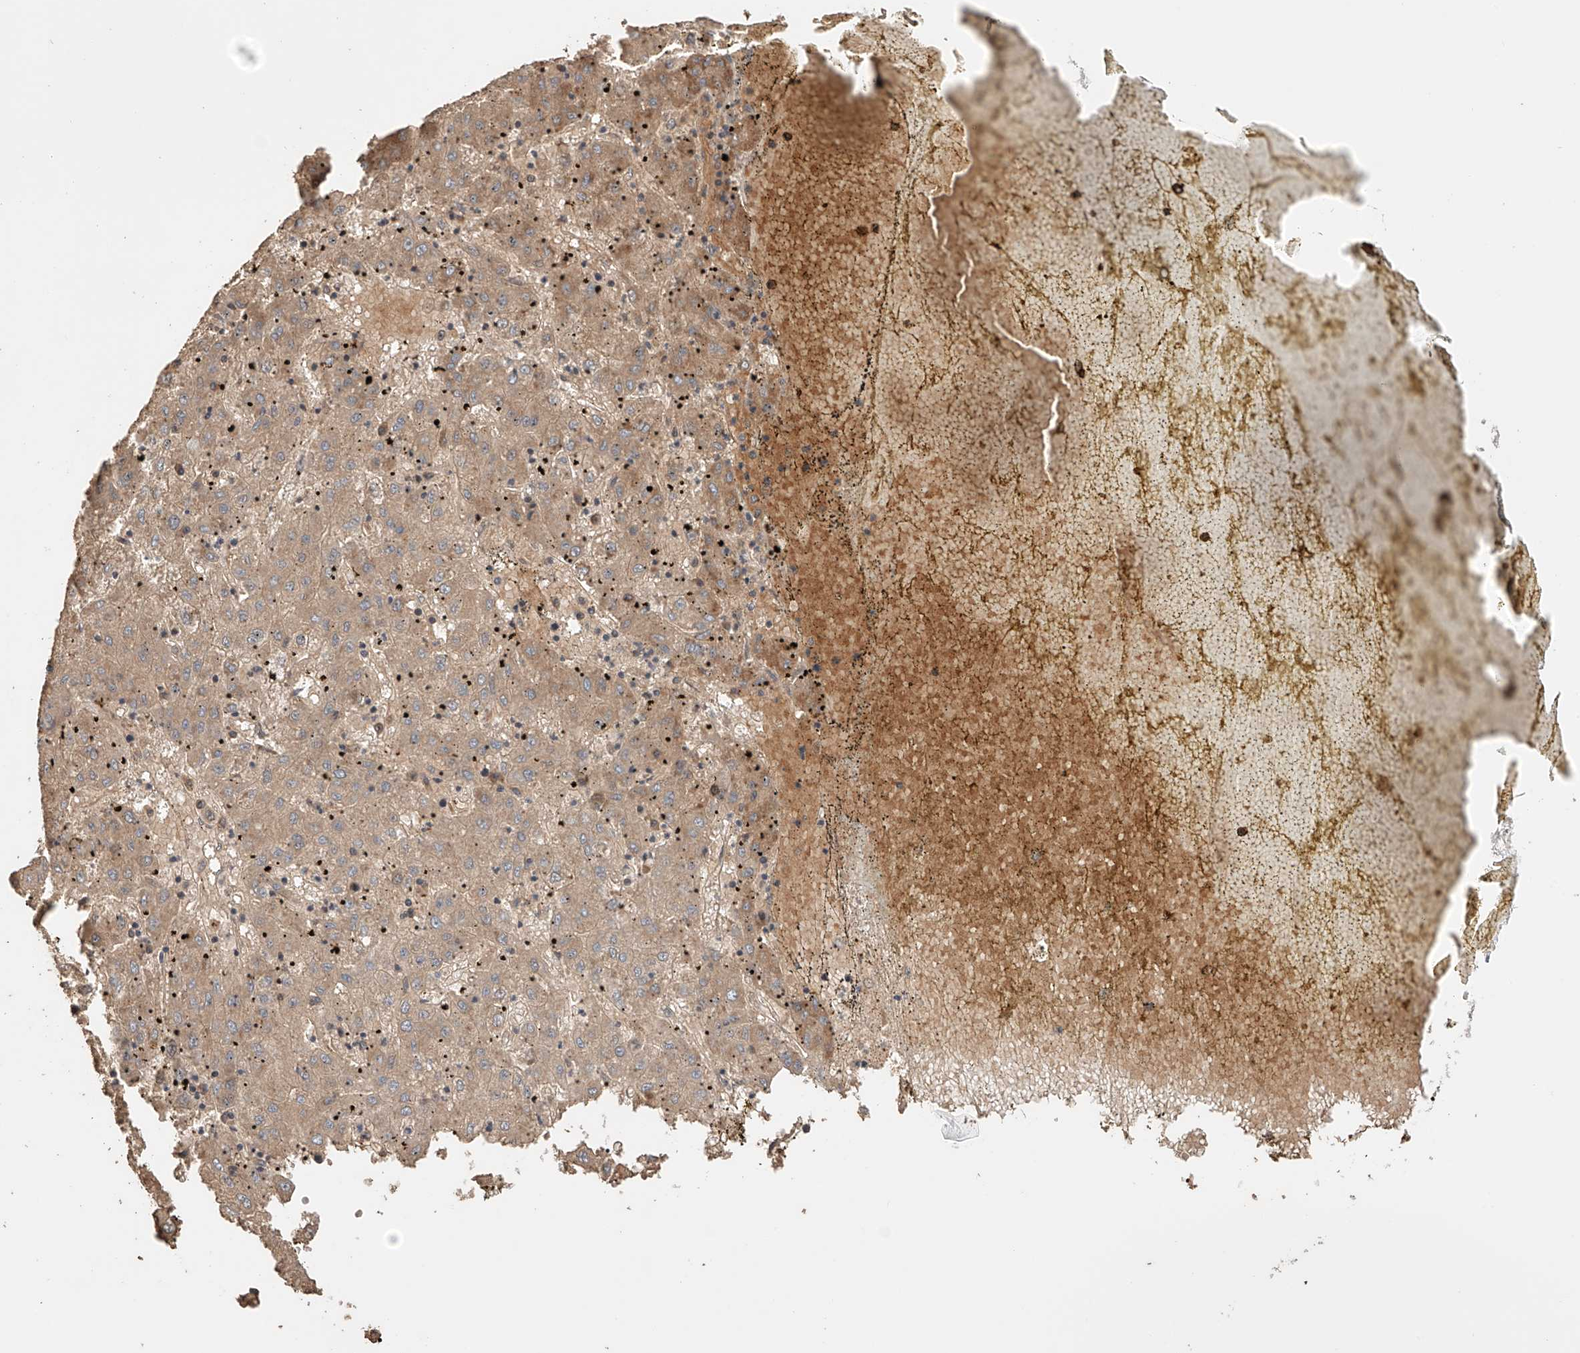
{"staining": {"intensity": "weak", "quantity": ">75%", "location": "cytoplasmic/membranous"}, "tissue": "liver cancer", "cell_type": "Tumor cells", "image_type": "cancer", "snomed": [{"axis": "morphology", "description": "Carcinoma, Hepatocellular, NOS"}, {"axis": "topography", "description": "Liver"}], "caption": "Immunohistochemical staining of human hepatocellular carcinoma (liver) shows weak cytoplasmic/membranous protein expression in about >75% of tumor cells.", "gene": "ZFHX2", "patient": {"sex": "male", "age": 72}}